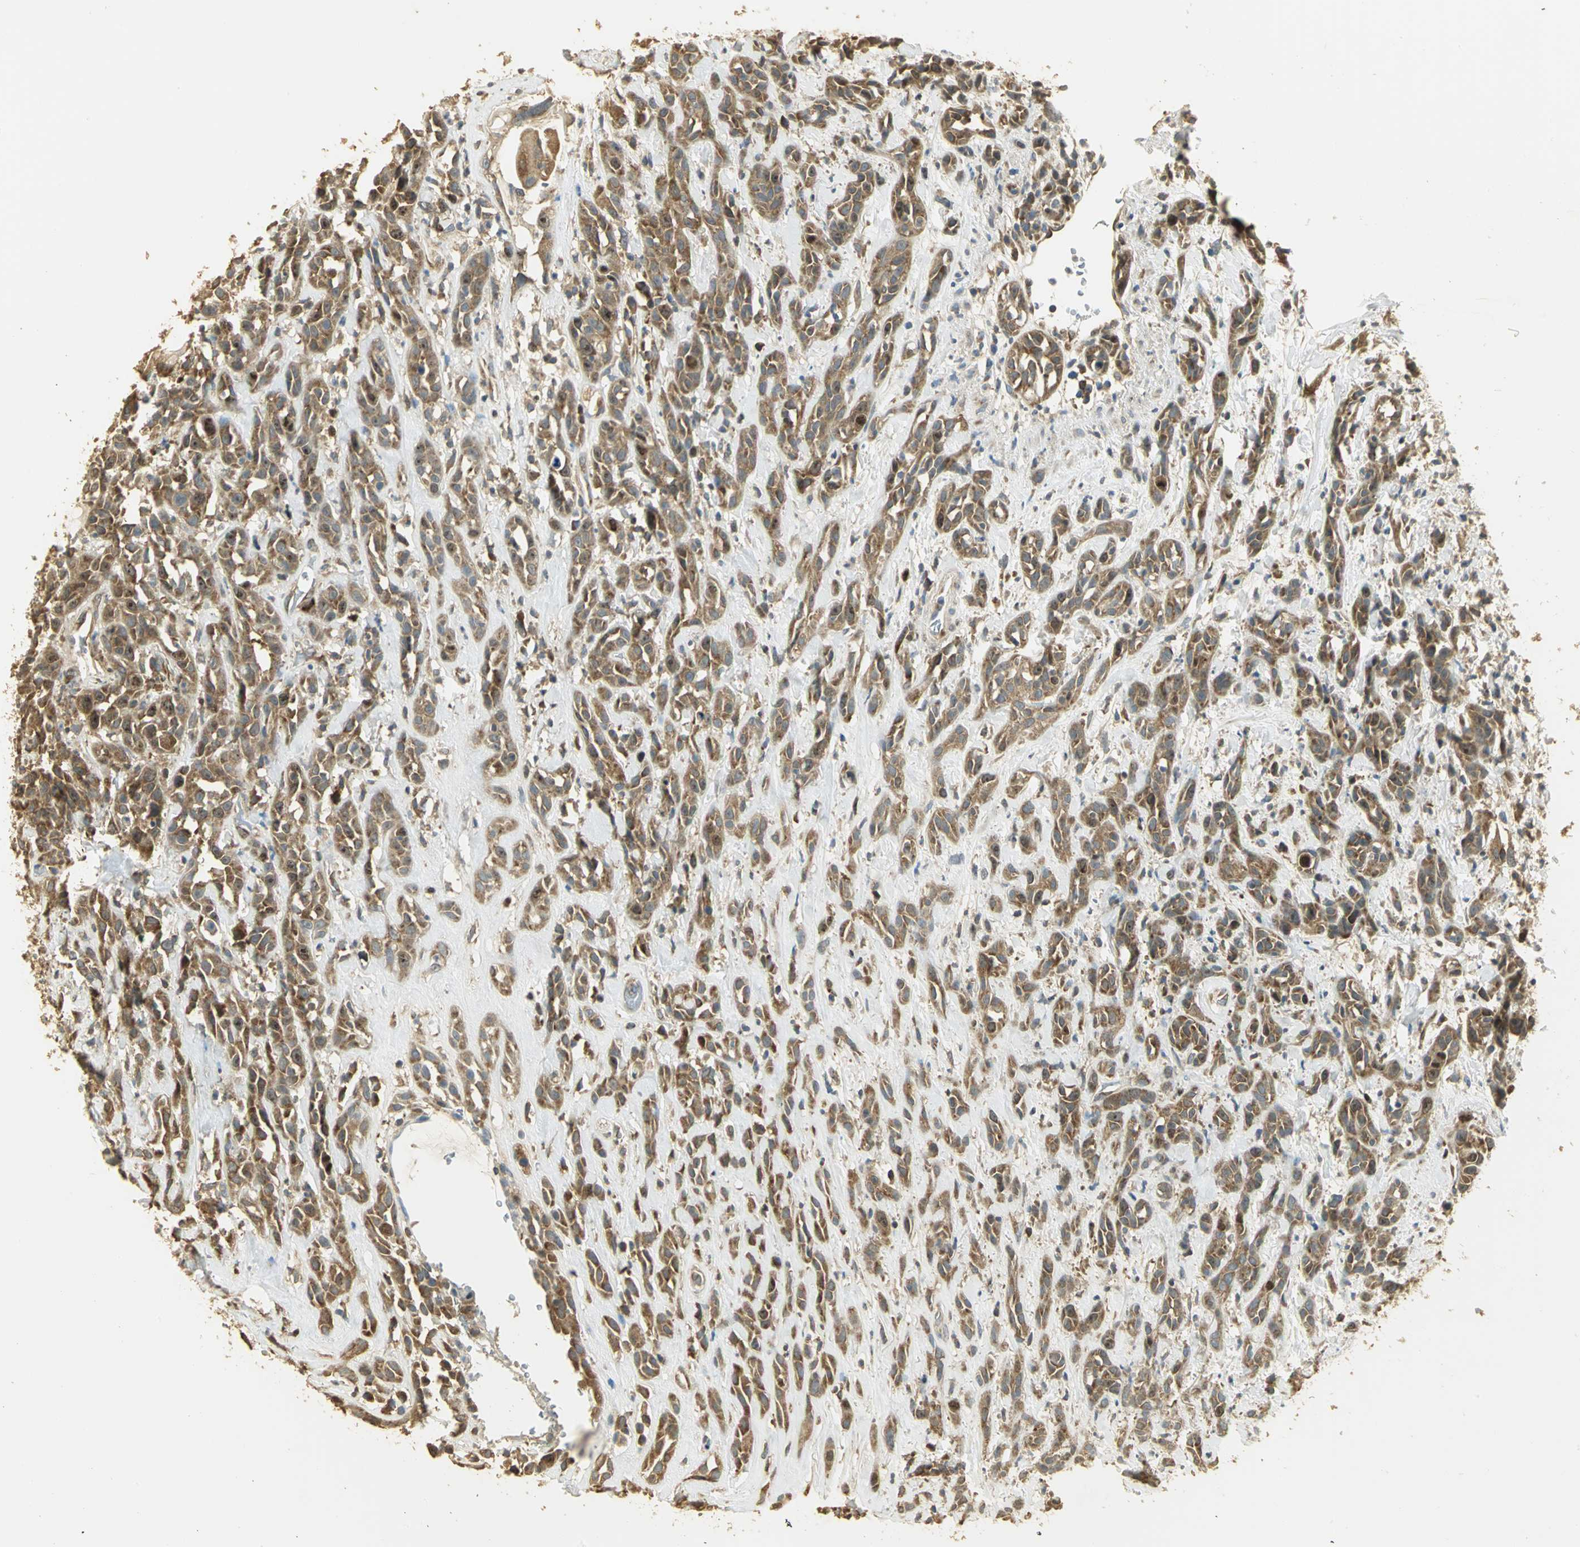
{"staining": {"intensity": "moderate", "quantity": ">75%", "location": "cytoplasmic/membranous"}, "tissue": "head and neck cancer", "cell_type": "Tumor cells", "image_type": "cancer", "snomed": [{"axis": "morphology", "description": "Squamous cell carcinoma, NOS"}, {"axis": "topography", "description": "Head-Neck"}], "caption": "High-magnification brightfield microscopy of squamous cell carcinoma (head and neck) stained with DAB (3,3'-diaminobenzidine) (brown) and counterstained with hematoxylin (blue). tumor cells exhibit moderate cytoplasmic/membranous expression is present in approximately>75% of cells. Immunohistochemistry stains the protein in brown and the nuclei are stained blue.", "gene": "RARS1", "patient": {"sex": "male", "age": 62}}